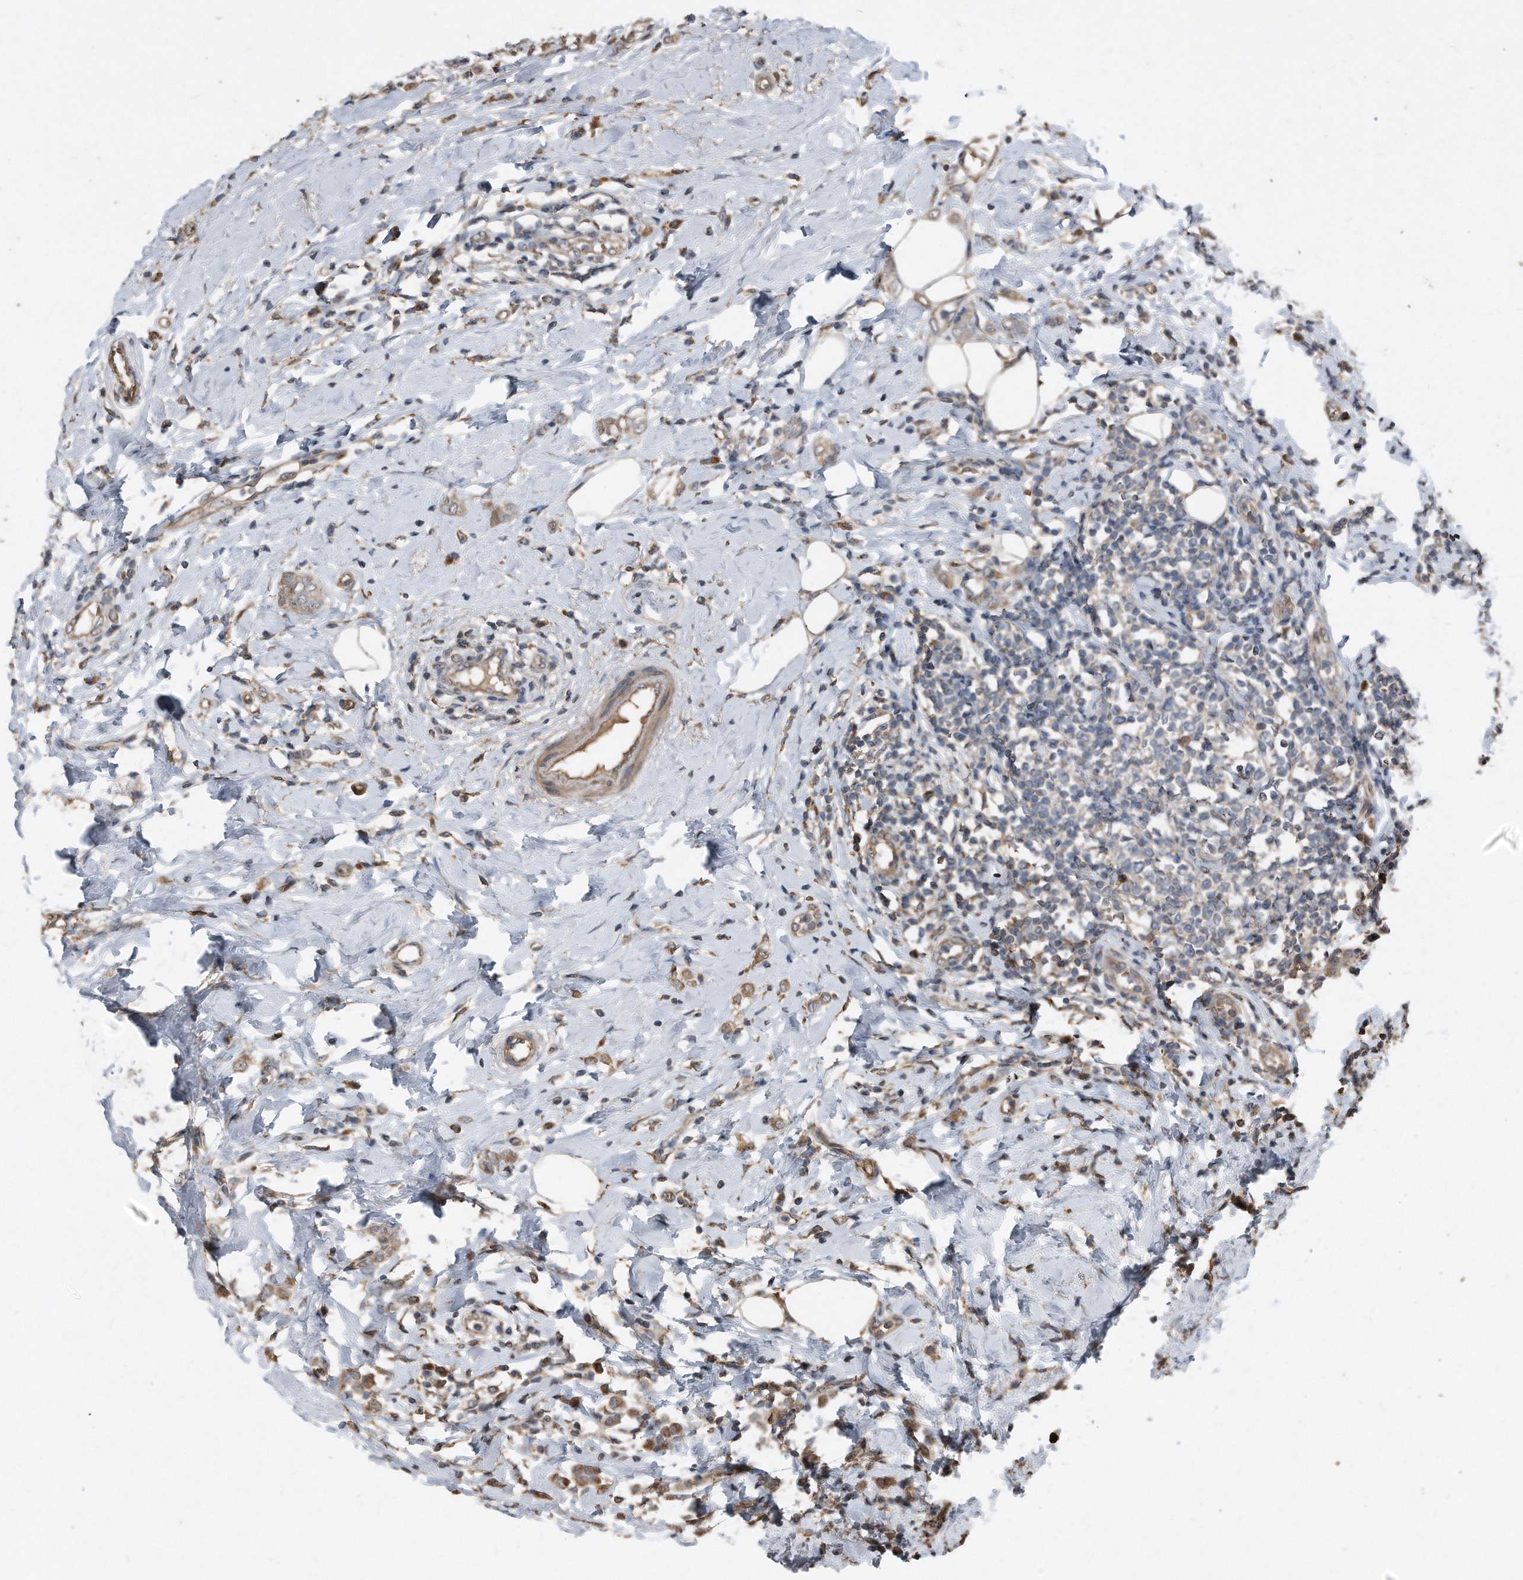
{"staining": {"intensity": "moderate", "quantity": ">75%", "location": "cytoplasmic/membranous"}, "tissue": "breast cancer", "cell_type": "Tumor cells", "image_type": "cancer", "snomed": [{"axis": "morphology", "description": "Lobular carcinoma"}, {"axis": "topography", "description": "Breast"}], "caption": "A brown stain shows moderate cytoplasmic/membranous staining of a protein in breast lobular carcinoma tumor cells. (DAB (3,3'-diaminobenzidine) IHC, brown staining for protein, blue staining for nuclei).", "gene": "ANKRD10", "patient": {"sex": "female", "age": 47}}